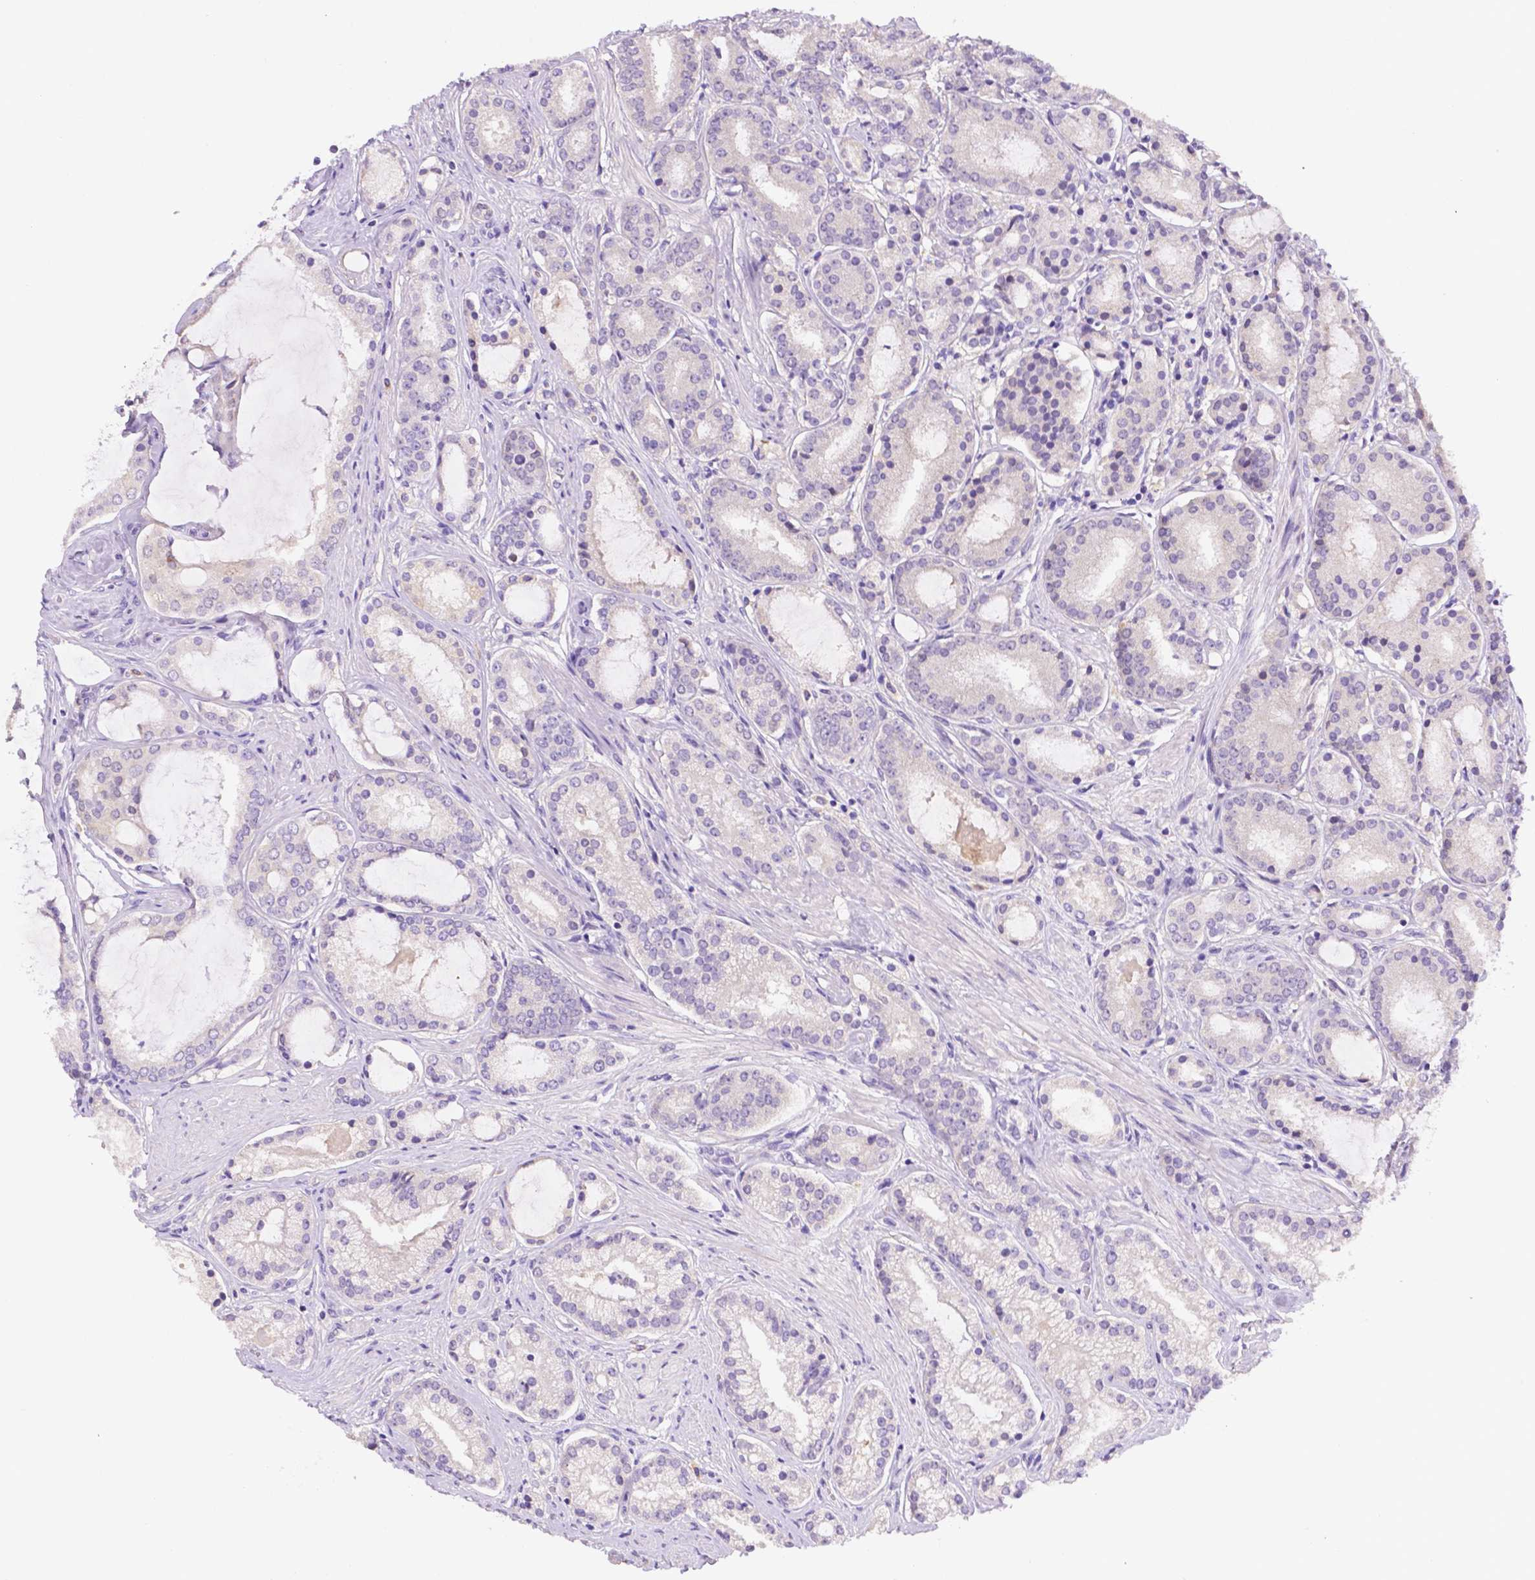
{"staining": {"intensity": "negative", "quantity": "none", "location": "none"}, "tissue": "prostate cancer", "cell_type": "Tumor cells", "image_type": "cancer", "snomed": [{"axis": "morphology", "description": "Adenocarcinoma, High grade"}, {"axis": "topography", "description": "Prostate"}], "caption": "Immunohistochemistry of prostate cancer demonstrates no positivity in tumor cells. Nuclei are stained in blue.", "gene": "NXPH2", "patient": {"sex": "male", "age": 63}}